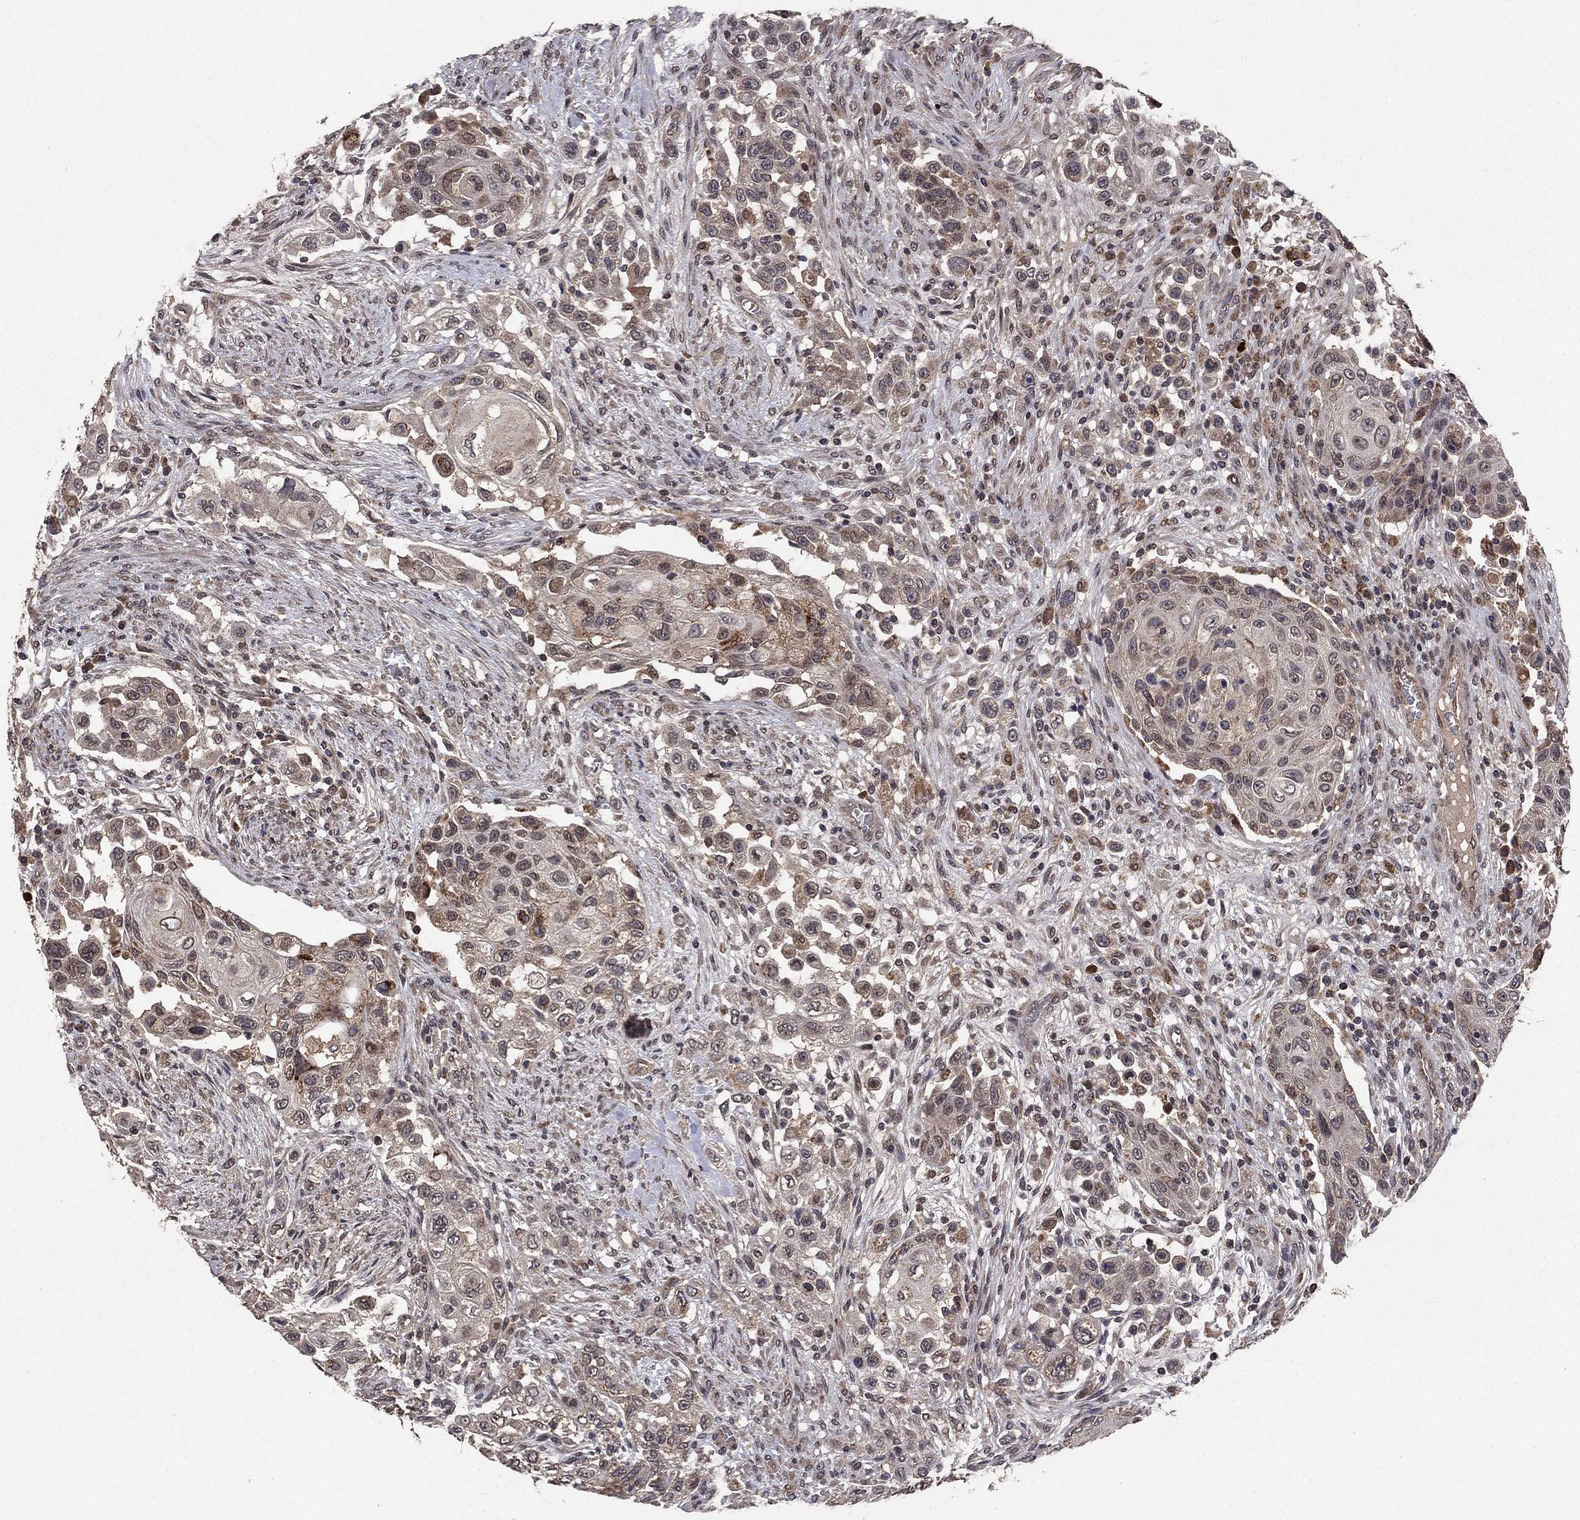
{"staining": {"intensity": "negative", "quantity": "none", "location": "none"}, "tissue": "urothelial cancer", "cell_type": "Tumor cells", "image_type": "cancer", "snomed": [{"axis": "morphology", "description": "Urothelial carcinoma, High grade"}, {"axis": "topography", "description": "Urinary bladder"}], "caption": "An IHC photomicrograph of urothelial carcinoma (high-grade) is shown. There is no staining in tumor cells of urothelial carcinoma (high-grade).", "gene": "DHRS1", "patient": {"sex": "female", "age": 56}}